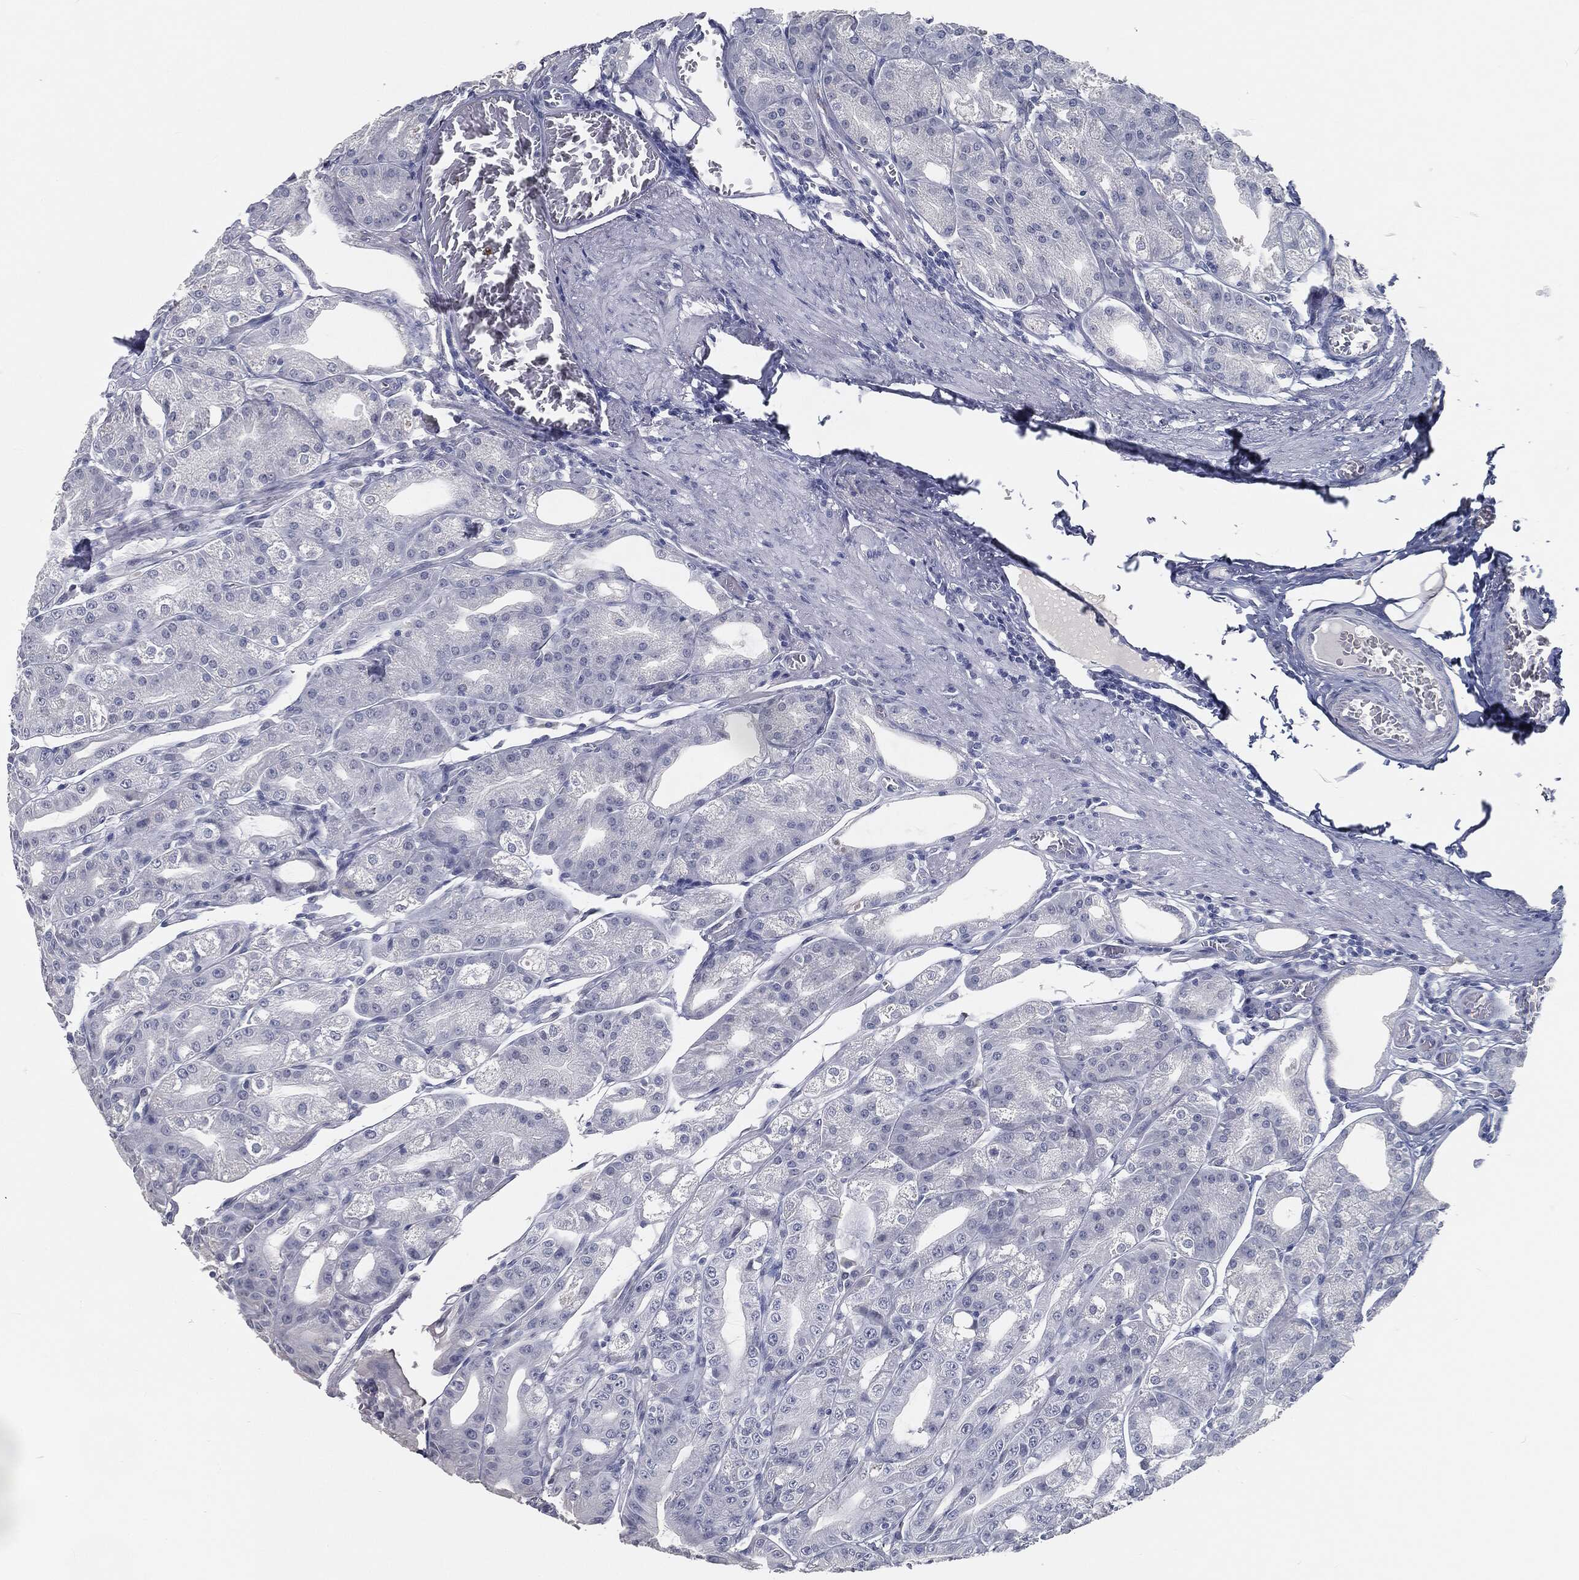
{"staining": {"intensity": "negative", "quantity": "none", "location": "none"}, "tissue": "stomach", "cell_type": "Glandular cells", "image_type": "normal", "snomed": [{"axis": "morphology", "description": "Normal tissue, NOS"}, {"axis": "topography", "description": "Stomach"}], "caption": "An image of stomach stained for a protein shows no brown staining in glandular cells.", "gene": "PRAME", "patient": {"sex": "male", "age": 71}}